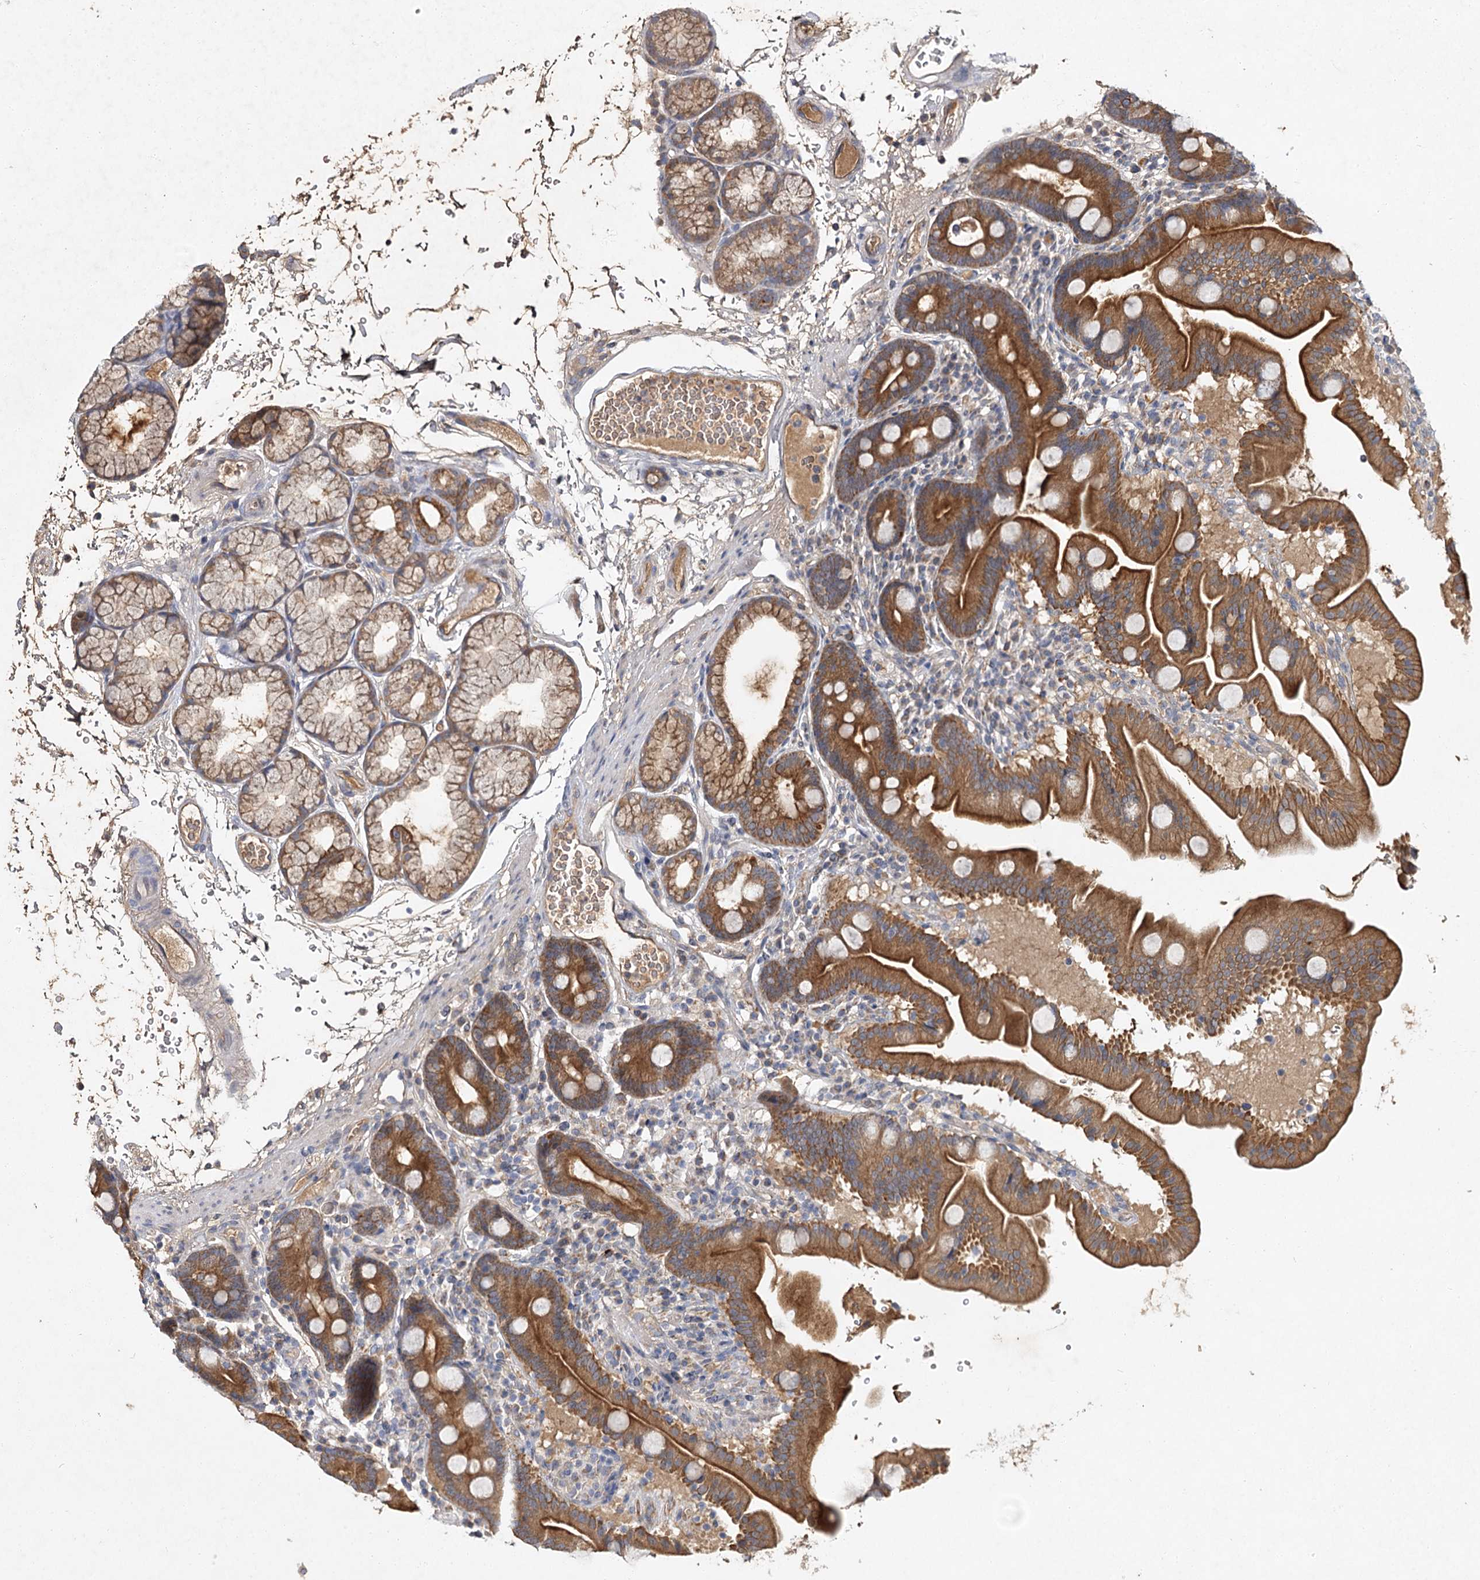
{"staining": {"intensity": "strong", "quantity": ">75%", "location": "cytoplasmic/membranous"}, "tissue": "duodenum", "cell_type": "Glandular cells", "image_type": "normal", "snomed": [{"axis": "morphology", "description": "Normal tissue, NOS"}, {"axis": "topography", "description": "Duodenum"}], "caption": "Immunohistochemistry (IHC) of normal human duodenum displays high levels of strong cytoplasmic/membranous positivity in approximately >75% of glandular cells.", "gene": "MFN1", "patient": {"sex": "male", "age": 54}}